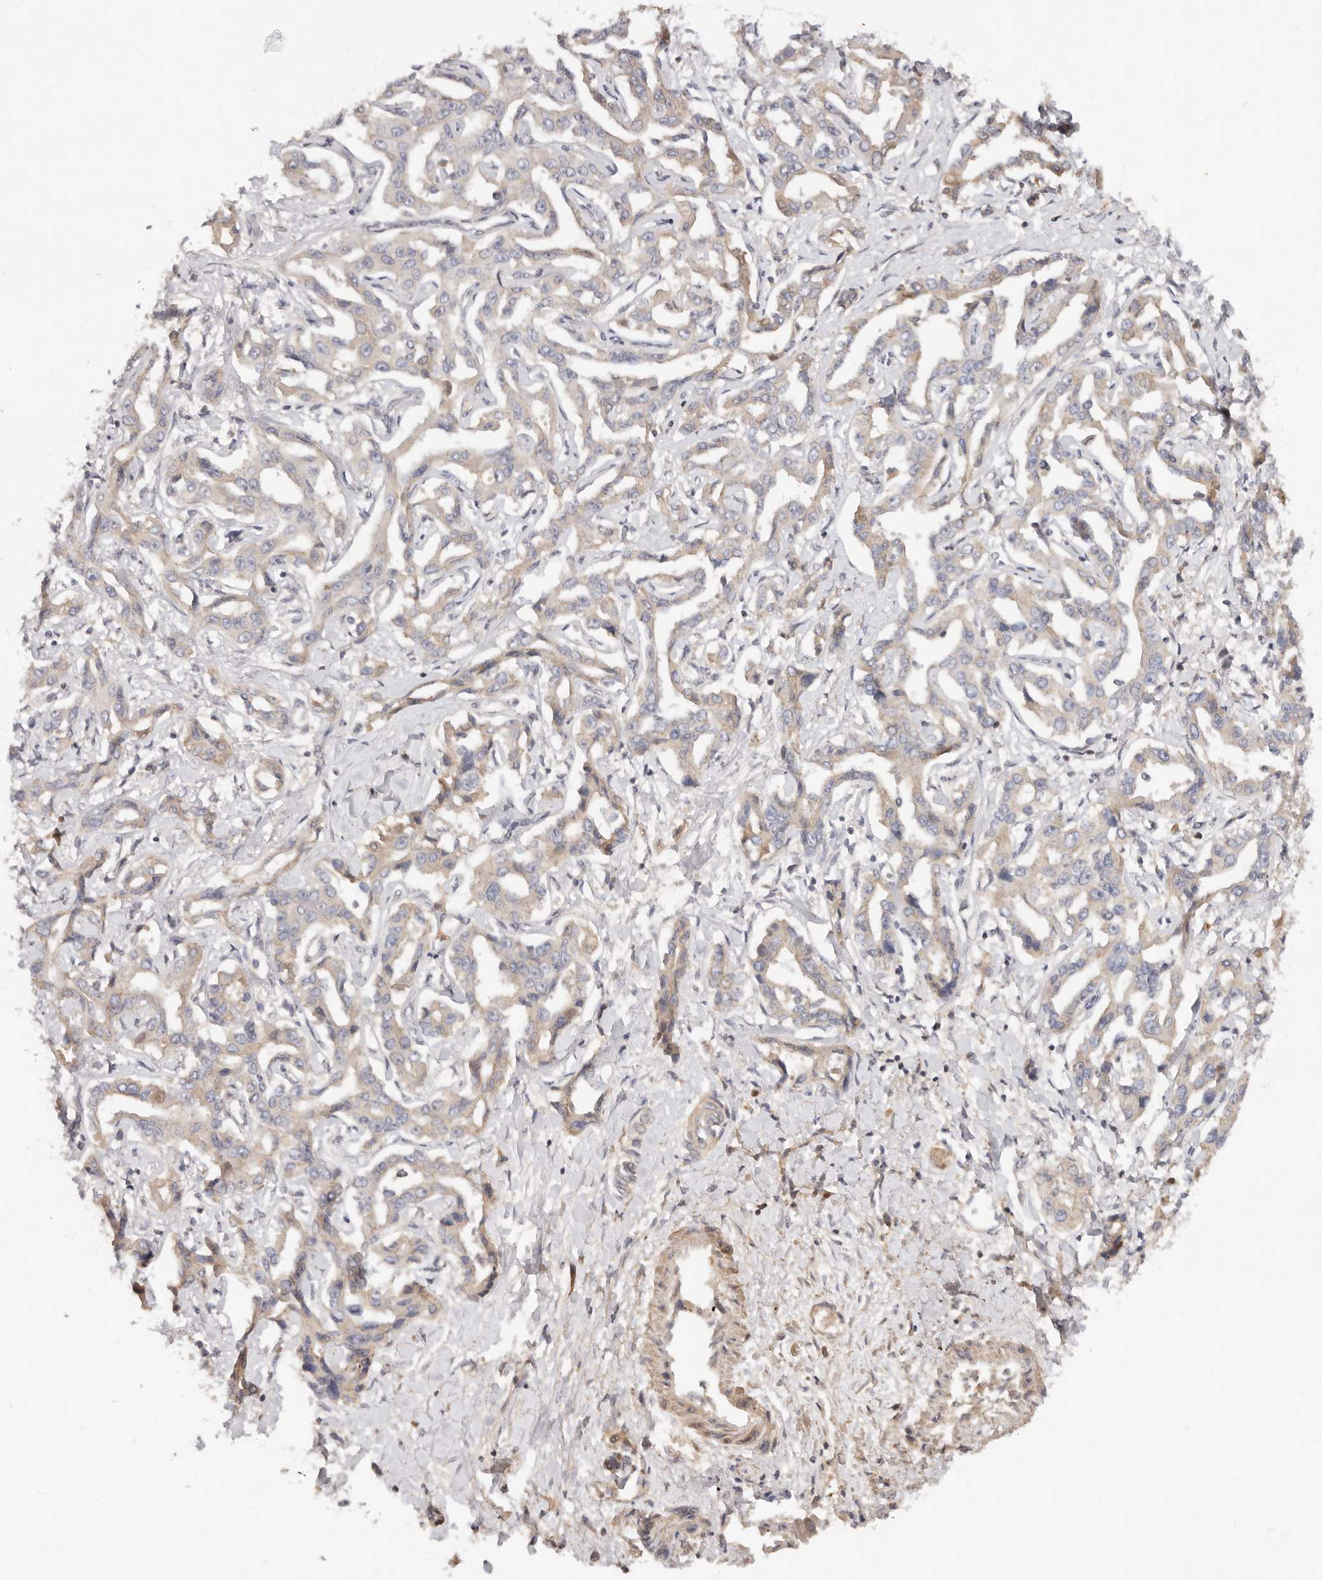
{"staining": {"intensity": "weak", "quantity": "<25%", "location": "cytoplasmic/membranous"}, "tissue": "liver cancer", "cell_type": "Tumor cells", "image_type": "cancer", "snomed": [{"axis": "morphology", "description": "Cholangiocarcinoma"}, {"axis": "topography", "description": "Liver"}], "caption": "An immunohistochemistry histopathology image of liver cancer (cholangiocarcinoma) is shown. There is no staining in tumor cells of liver cancer (cholangiocarcinoma).", "gene": "USP49", "patient": {"sex": "male", "age": 59}}